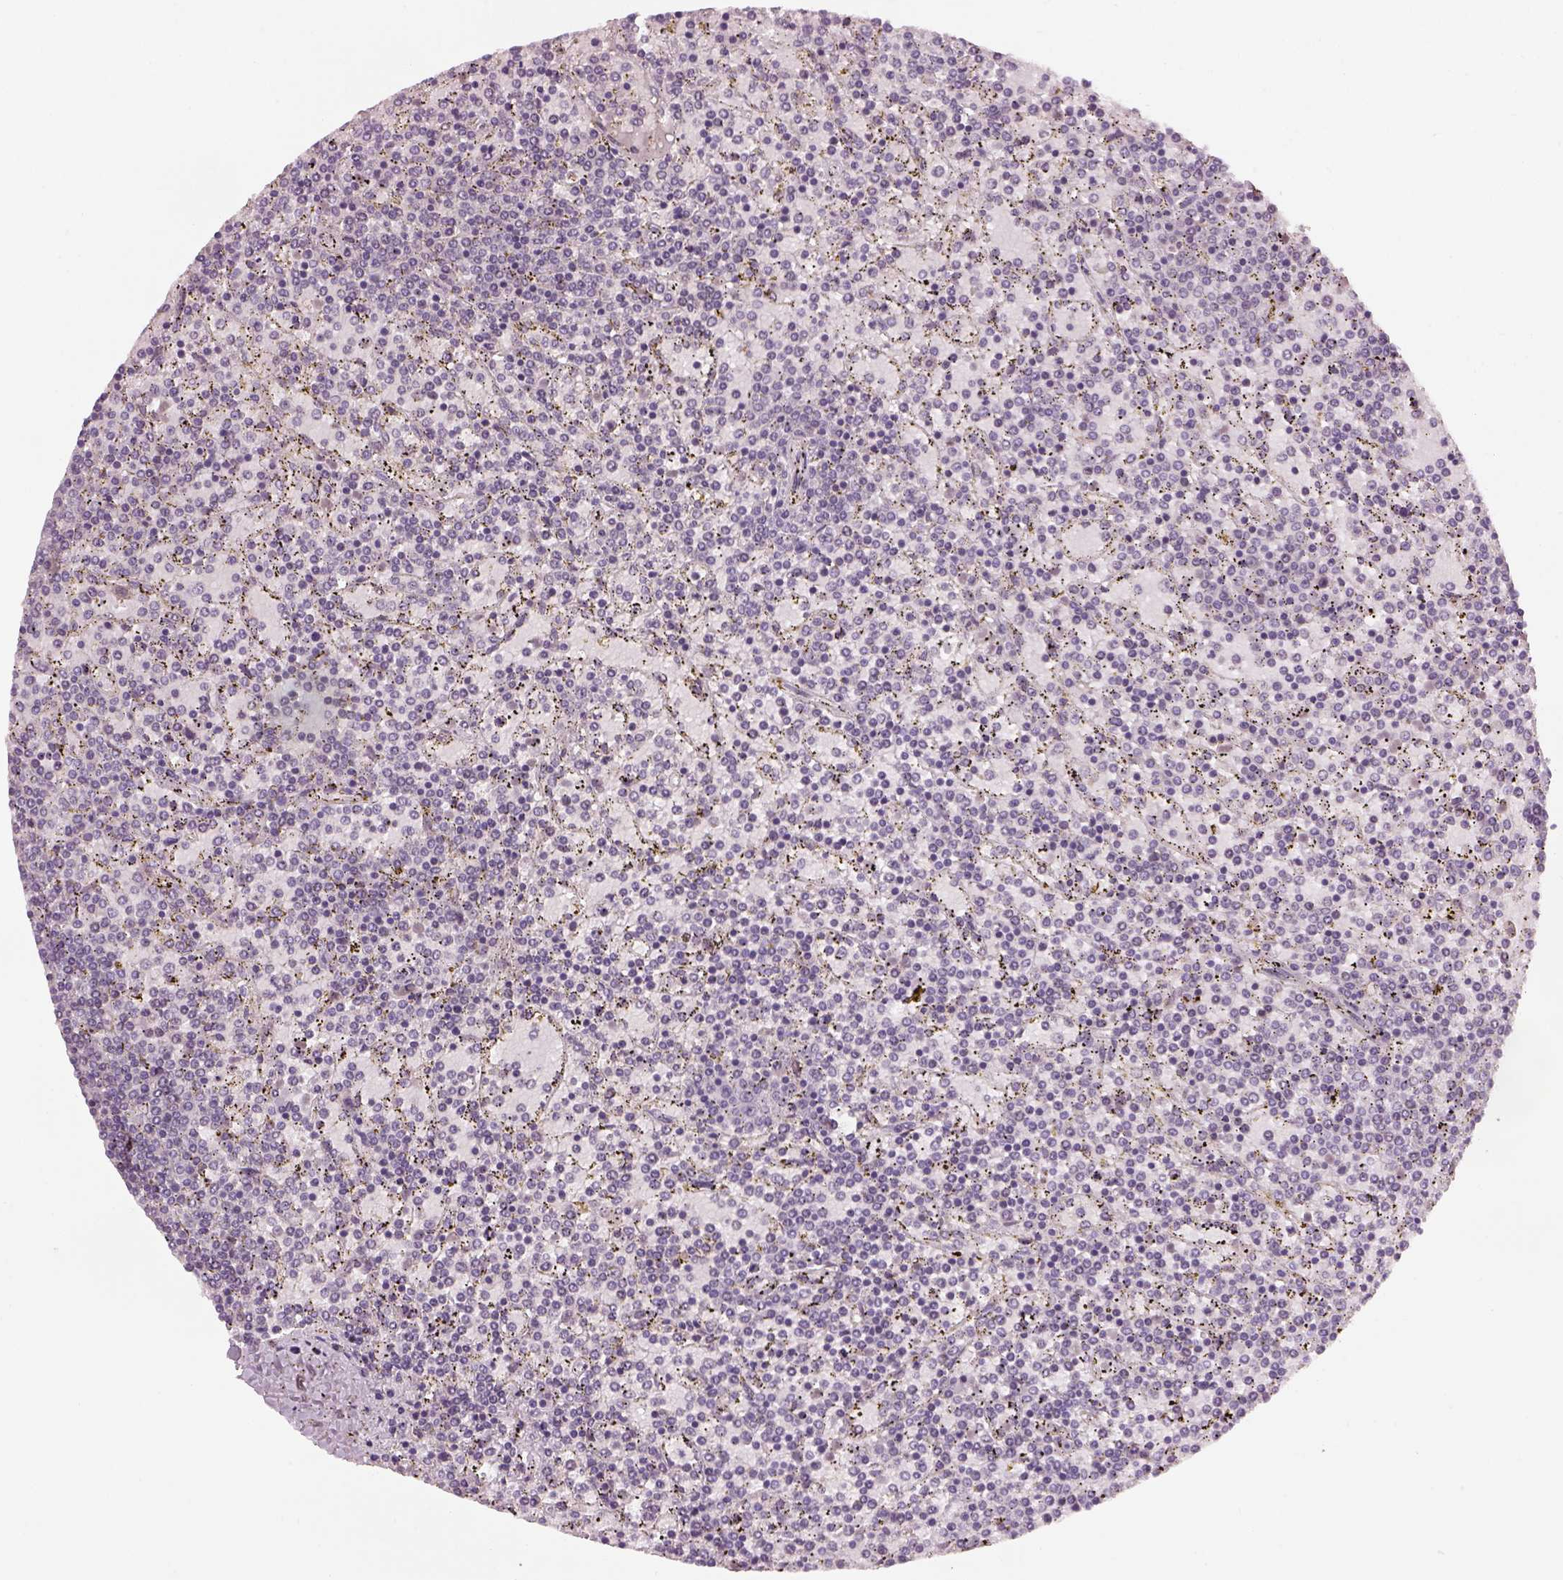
{"staining": {"intensity": "negative", "quantity": "none", "location": "none"}, "tissue": "lymphoma", "cell_type": "Tumor cells", "image_type": "cancer", "snomed": [{"axis": "morphology", "description": "Malignant lymphoma, non-Hodgkin's type, Low grade"}, {"axis": "topography", "description": "Spleen"}], "caption": "Immunohistochemistry (IHC) micrograph of human malignant lymphoma, non-Hodgkin's type (low-grade) stained for a protein (brown), which exhibits no expression in tumor cells.", "gene": "GDNF", "patient": {"sex": "female", "age": 77}}